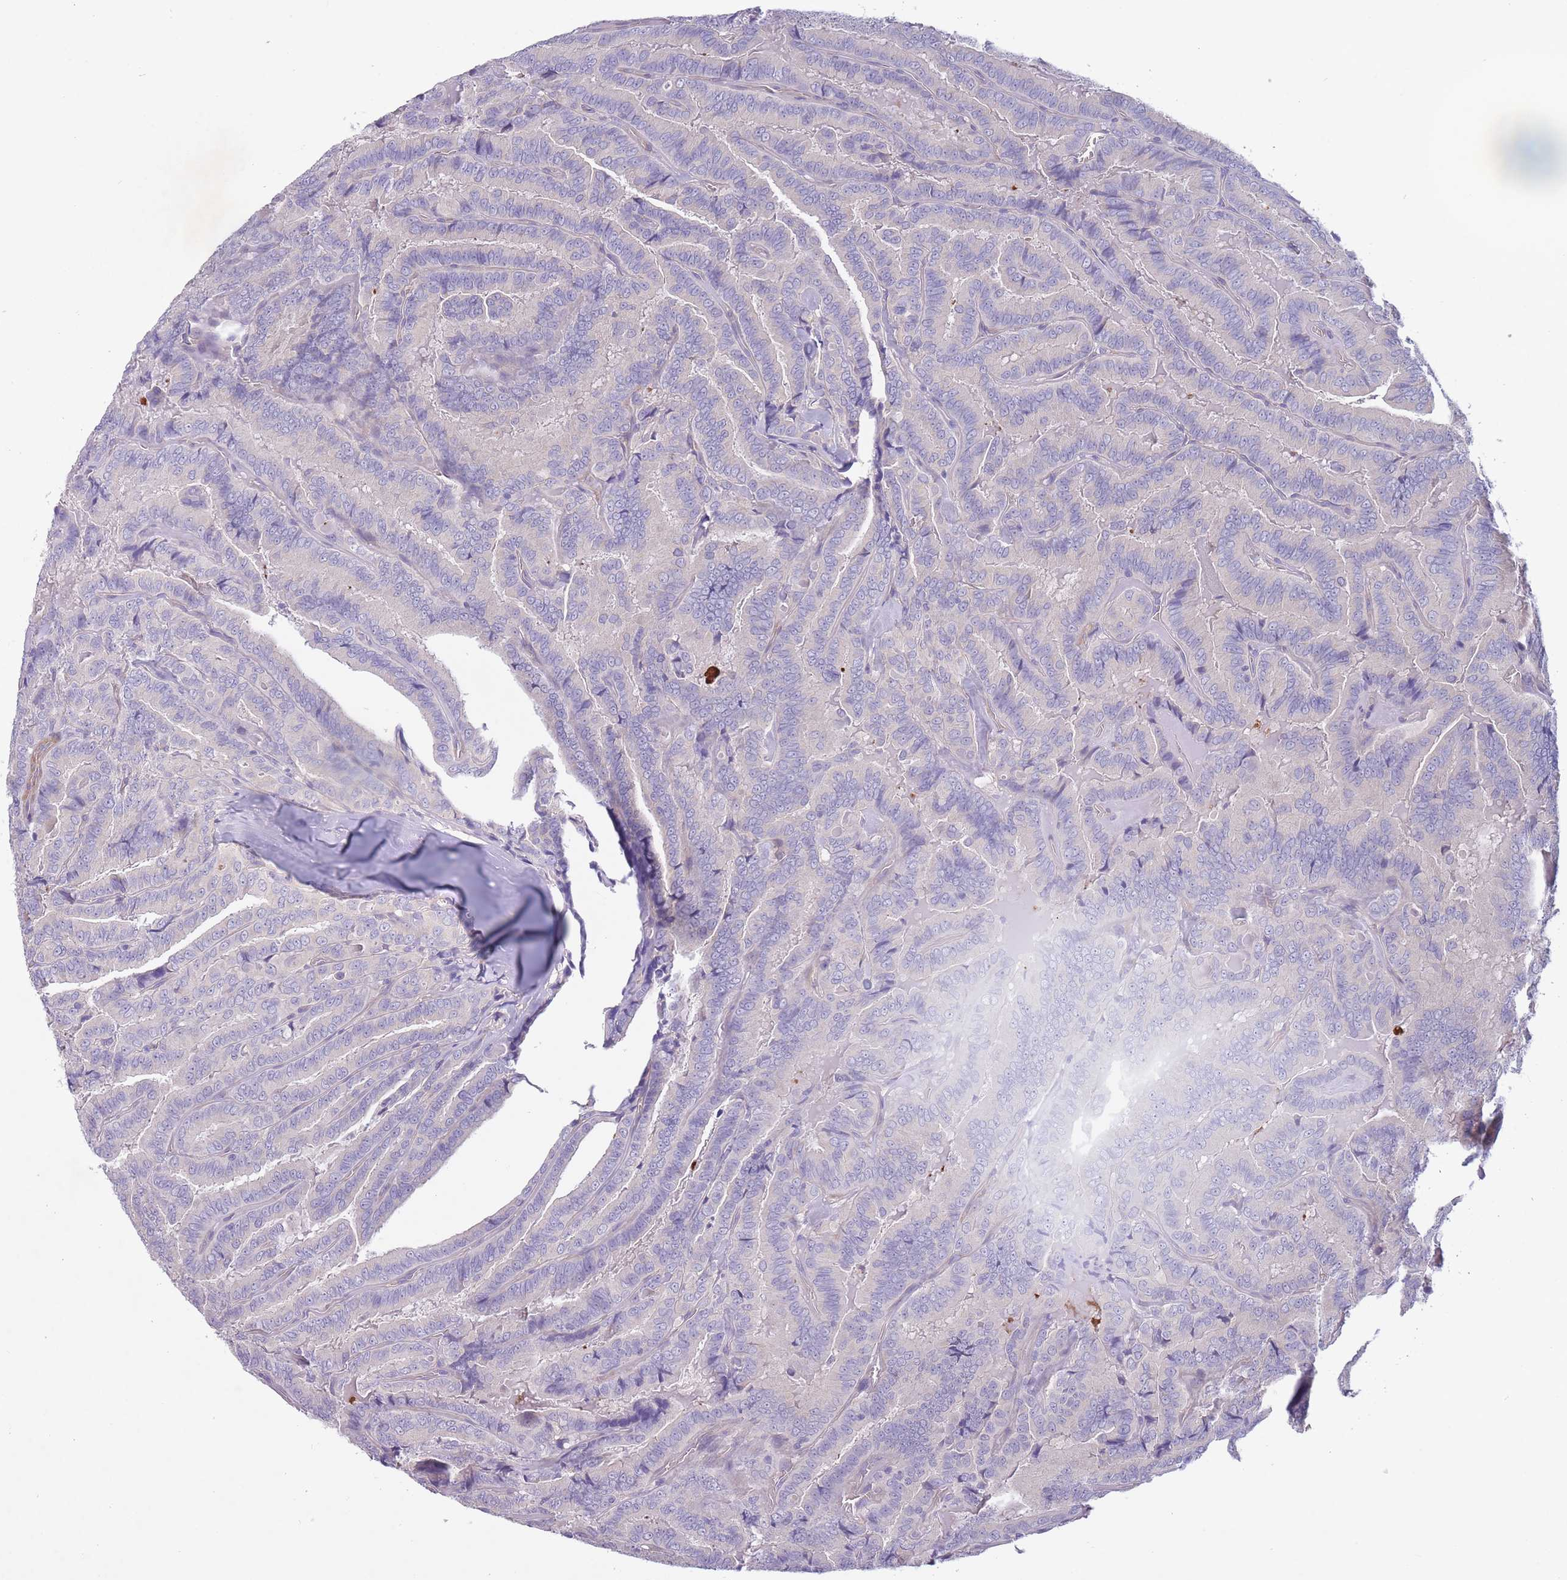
{"staining": {"intensity": "negative", "quantity": "none", "location": "none"}, "tissue": "thyroid cancer", "cell_type": "Tumor cells", "image_type": "cancer", "snomed": [{"axis": "morphology", "description": "Papillary adenocarcinoma, NOS"}, {"axis": "topography", "description": "Thyroid gland"}], "caption": "Protein analysis of thyroid cancer exhibits no significant positivity in tumor cells. (DAB (3,3'-diaminobenzidine) immunohistochemistry with hematoxylin counter stain).", "gene": "PNPLA5", "patient": {"sex": "male", "age": 61}}